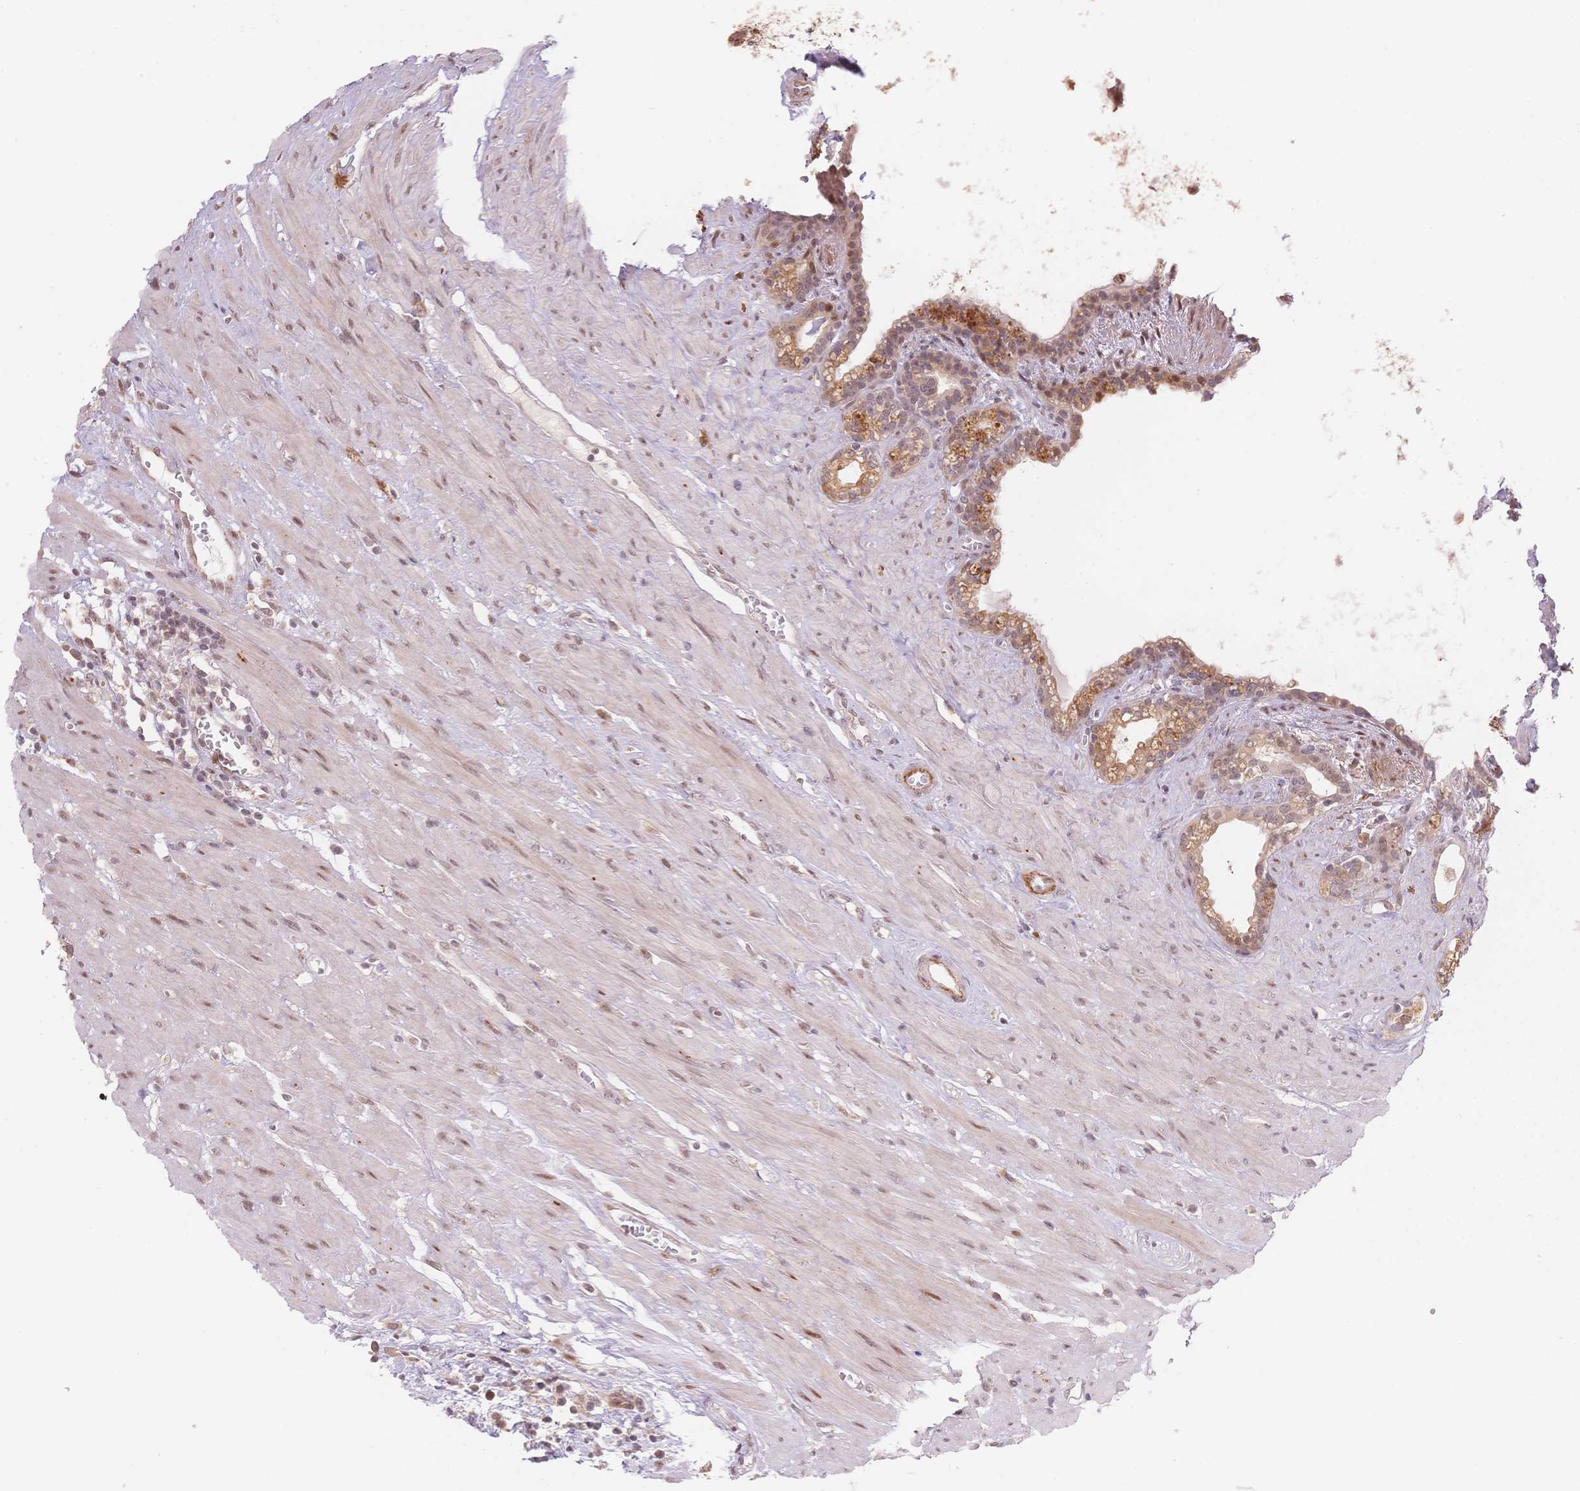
{"staining": {"intensity": "moderate", "quantity": ">75%", "location": "cytoplasmic/membranous"}, "tissue": "seminal vesicle", "cell_type": "Glandular cells", "image_type": "normal", "snomed": [{"axis": "morphology", "description": "Normal tissue, NOS"}, {"axis": "topography", "description": "Seminal veicle"}], "caption": "About >75% of glandular cells in unremarkable human seminal vesicle exhibit moderate cytoplasmic/membranous protein expression as visualized by brown immunohistochemical staining.", "gene": "STK39", "patient": {"sex": "male", "age": 76}}